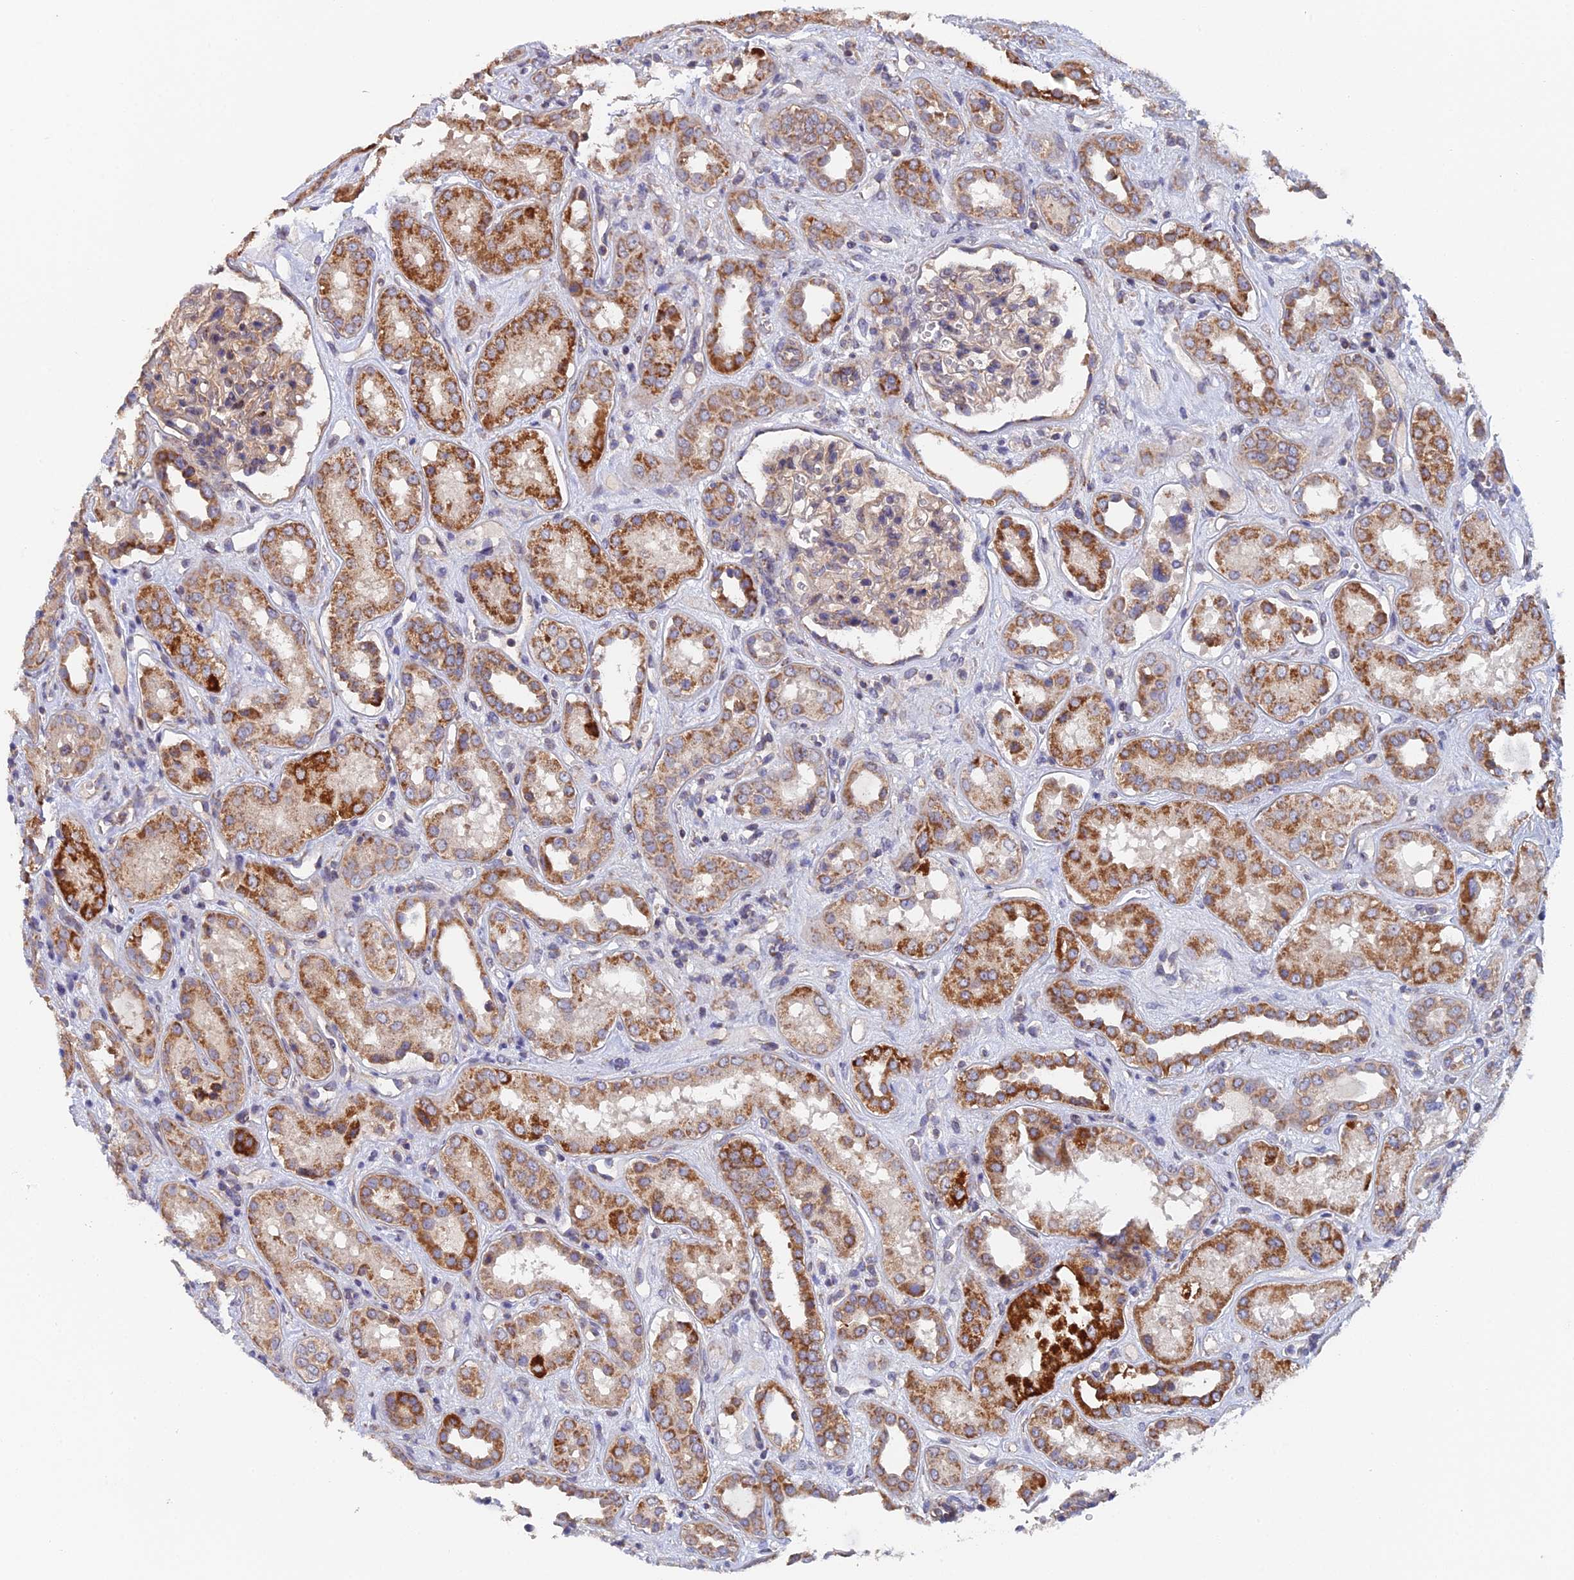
{"staining": {"intensity": "weak", "quantity": "<25%", "location": "cytoplasmic/membranous"}, "tissue": "kidney", "cell_type": "Cells in glomeruli", "image_type": "normal", "snomed": [{"axis": "morphology", "description": "Normal tissue, NOS"}, {"axis": "topography", "description": "Kidney"}], "caption": "IHC of benign human kidney shows no positivity in cells in glomeruli. (DAB (3,3'-diaminobenzidine) immunohistochemistry (IHC) visualized using brightfield microscopy, high magnification).", "gene": "ECSIT", "patient": {"sex": "male", "age": 59}}